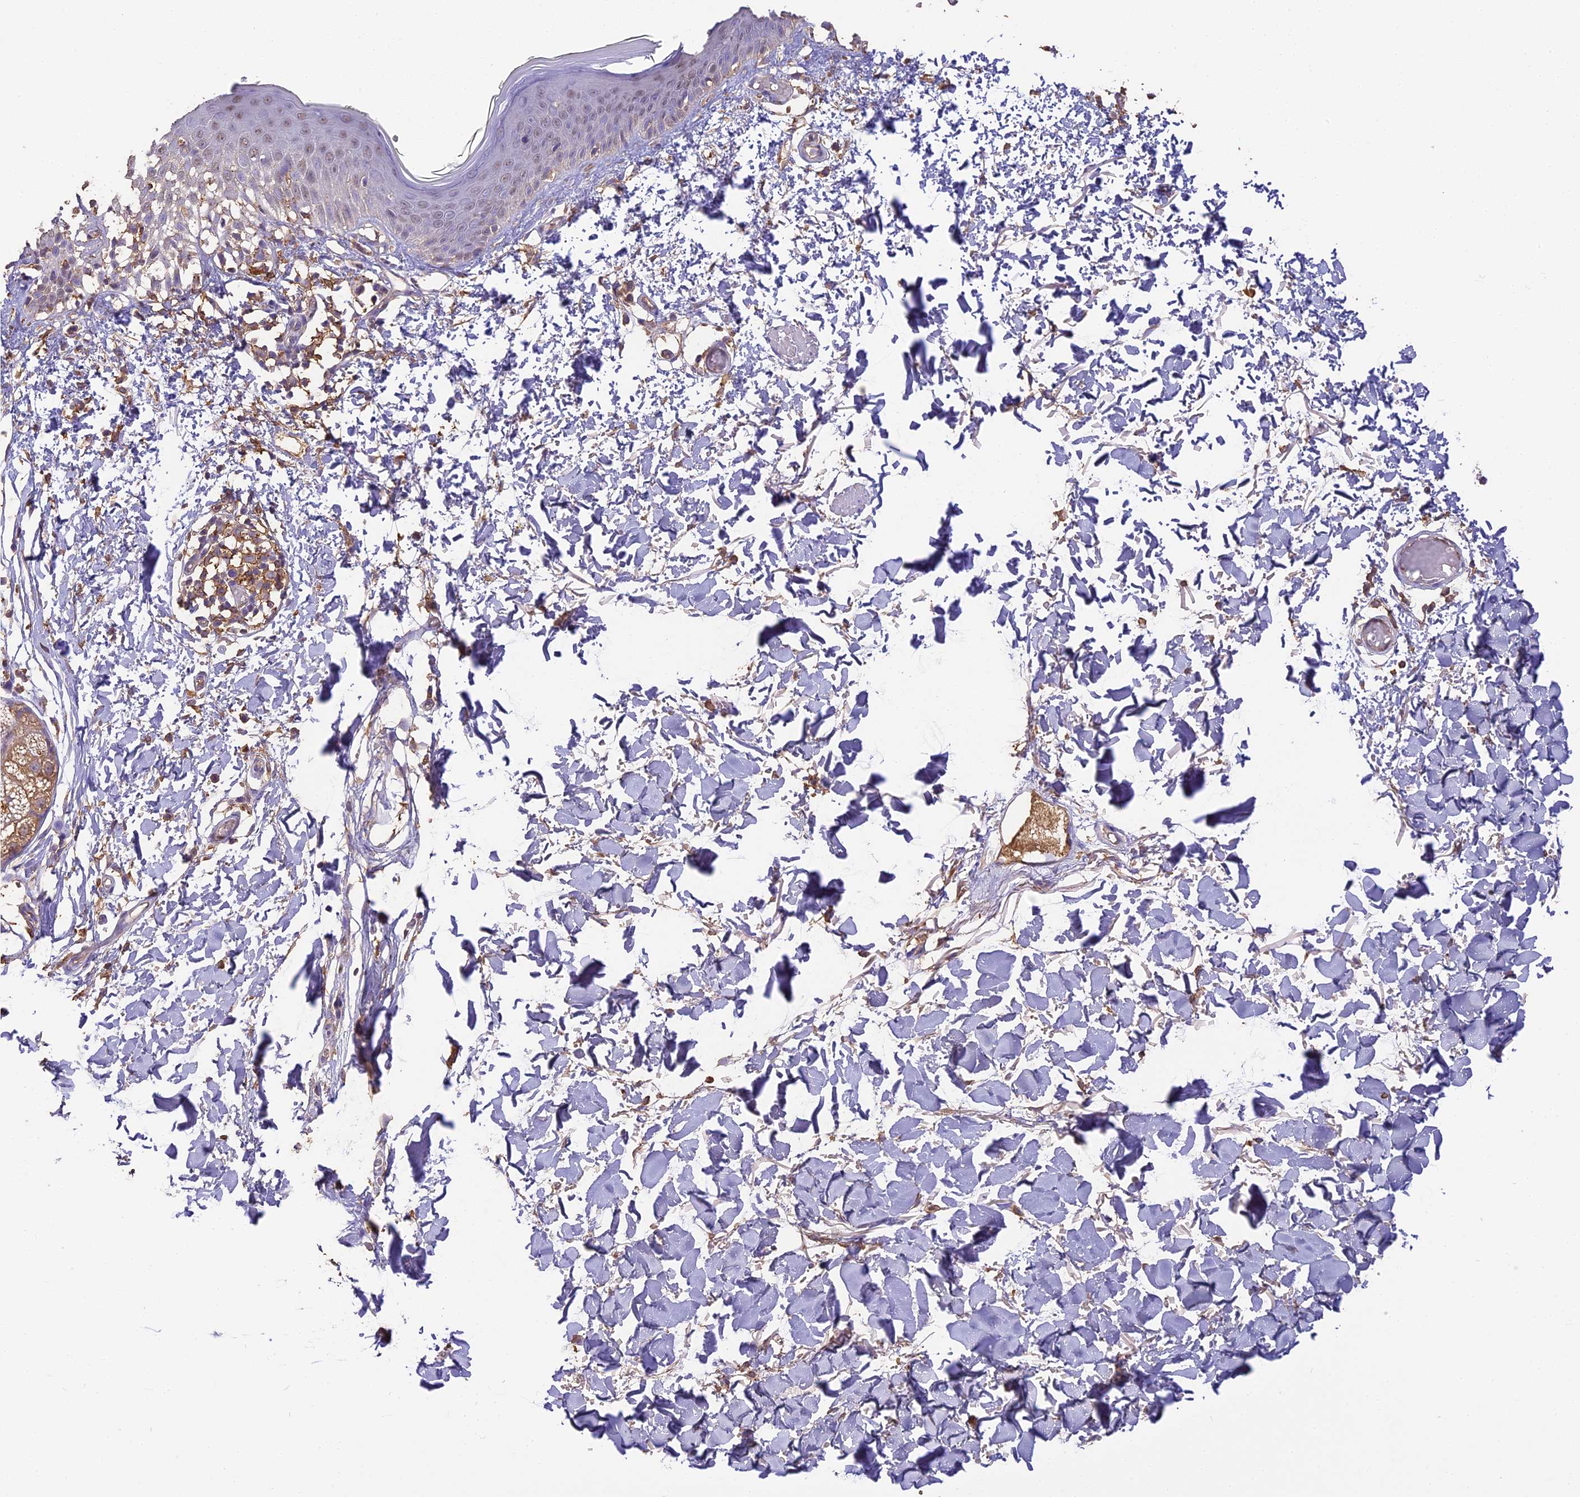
{"staining": {"intensity": "moderate", "quantity": ">75%", "location": "cytoplasmic/membranous"}, "tissue": "skin", "cell_type": "Fibroblasts", "image_type": "normal", "snomed": [{"axis": "morphology", "description": "Normal tissue, NOS"}, {"axis": "topography", "description": "Skin"}], "caption": "Moderate cytoplasmic/membranous staining for a protein is seen in about >75% of fibroblasts of benign skin using immunohistochemistry (IHC).", "gene": "ARHGAP19", "patient": {"sex": "male", "age": 62}}